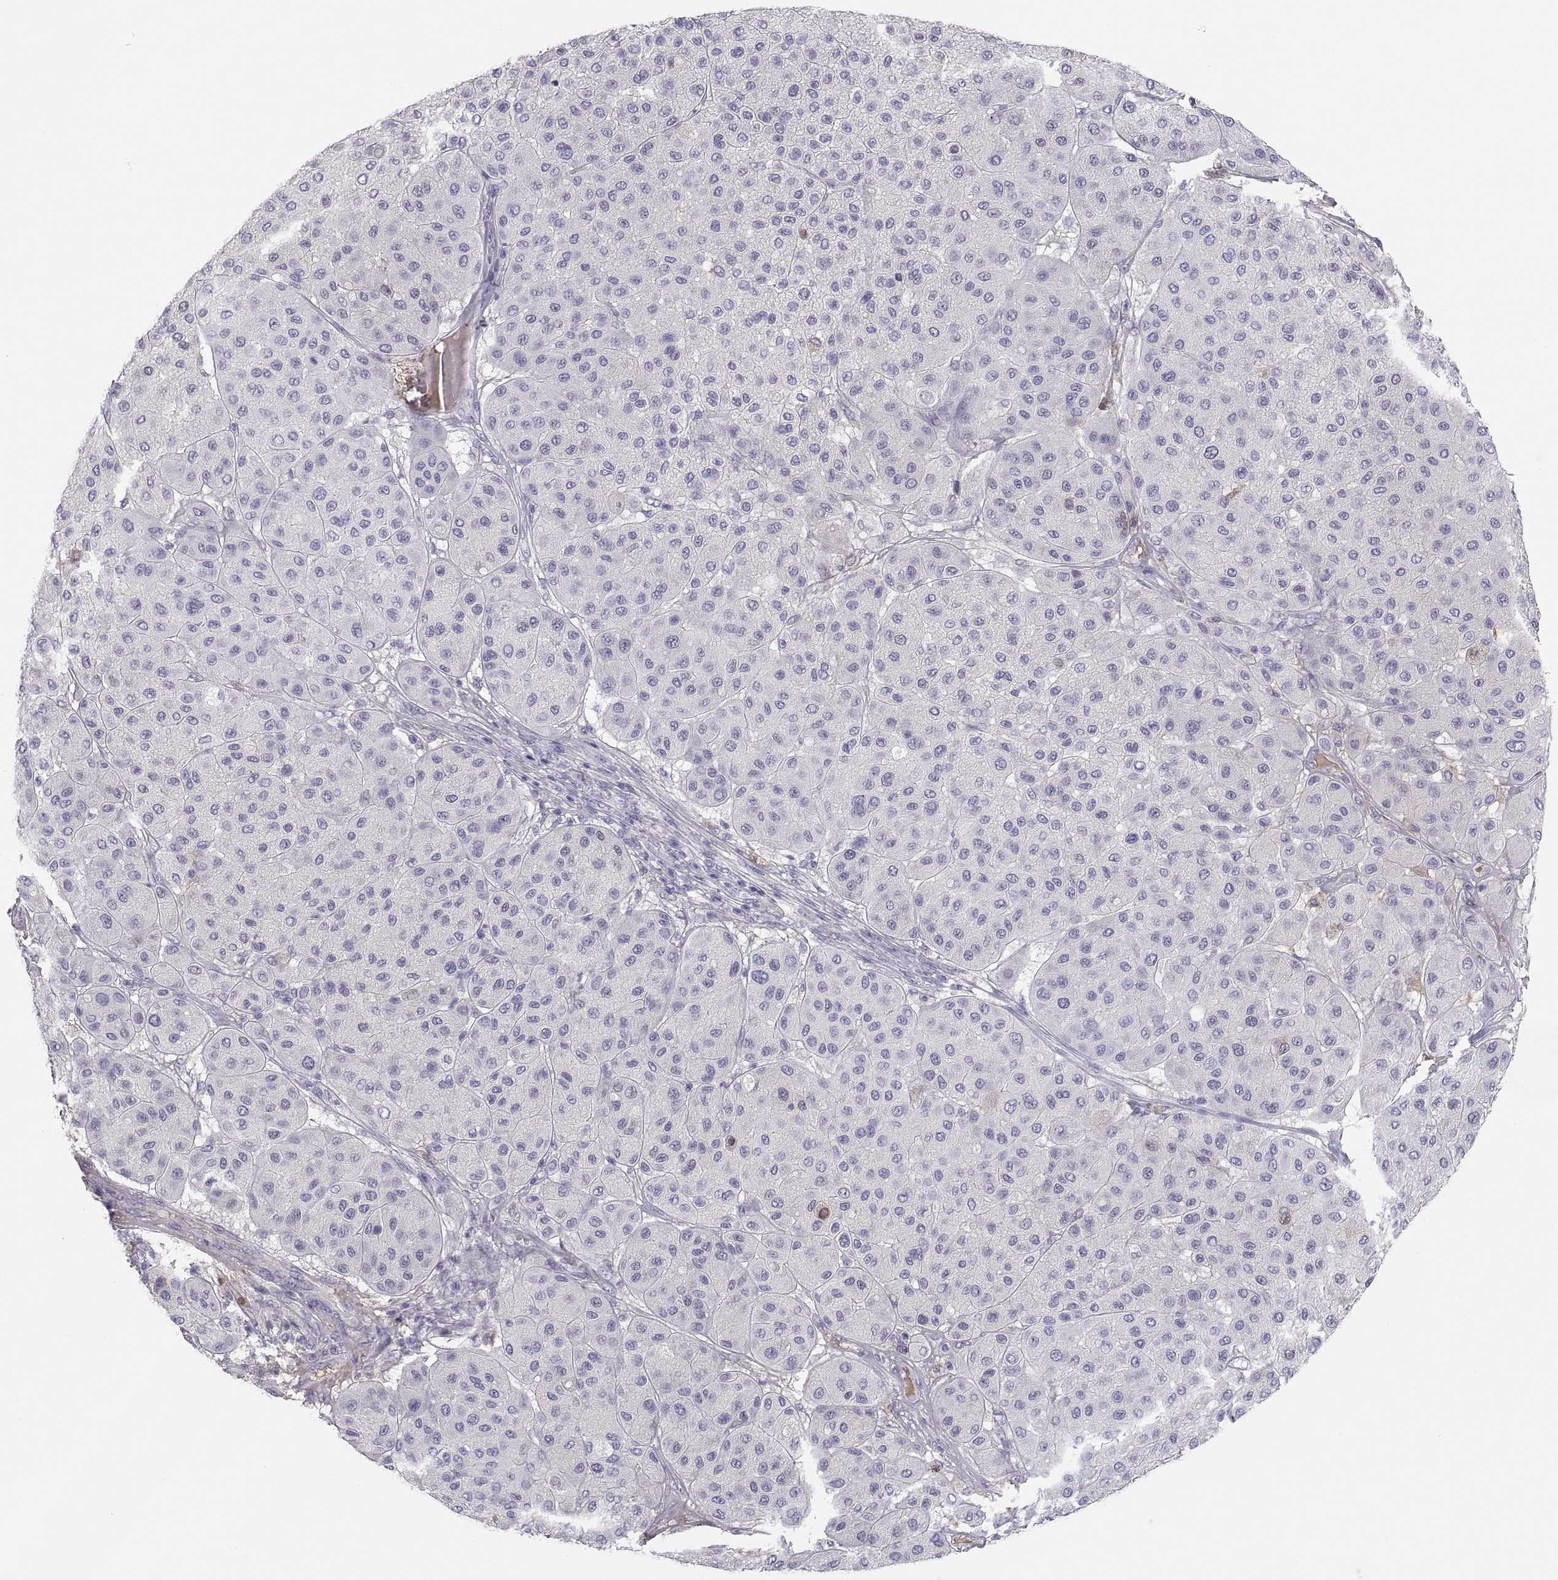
{"staining": {"intensity": "negative", "quantity": "none", "location": "none"}, "tissue": "melanoma", "cell_type": "Tumor cells", "image_type": "cancer", "snomed": [{"axis": "morphology", "description": "Malignant melanoma, Metastatic site"}, {"axis": "topography", "description": "Smooth muscle"}], "caption": "Immunohistochemical staining of human malignant melanoma (metastatic site) demonstrates no significant positivity in tumor cells. (Brightfield microscopy of DAB (3,3'-diaminobenzidine) IHC at high magnification).", "gene": "MAGEB2", "patient": {"sex": "male", "age": 41}}